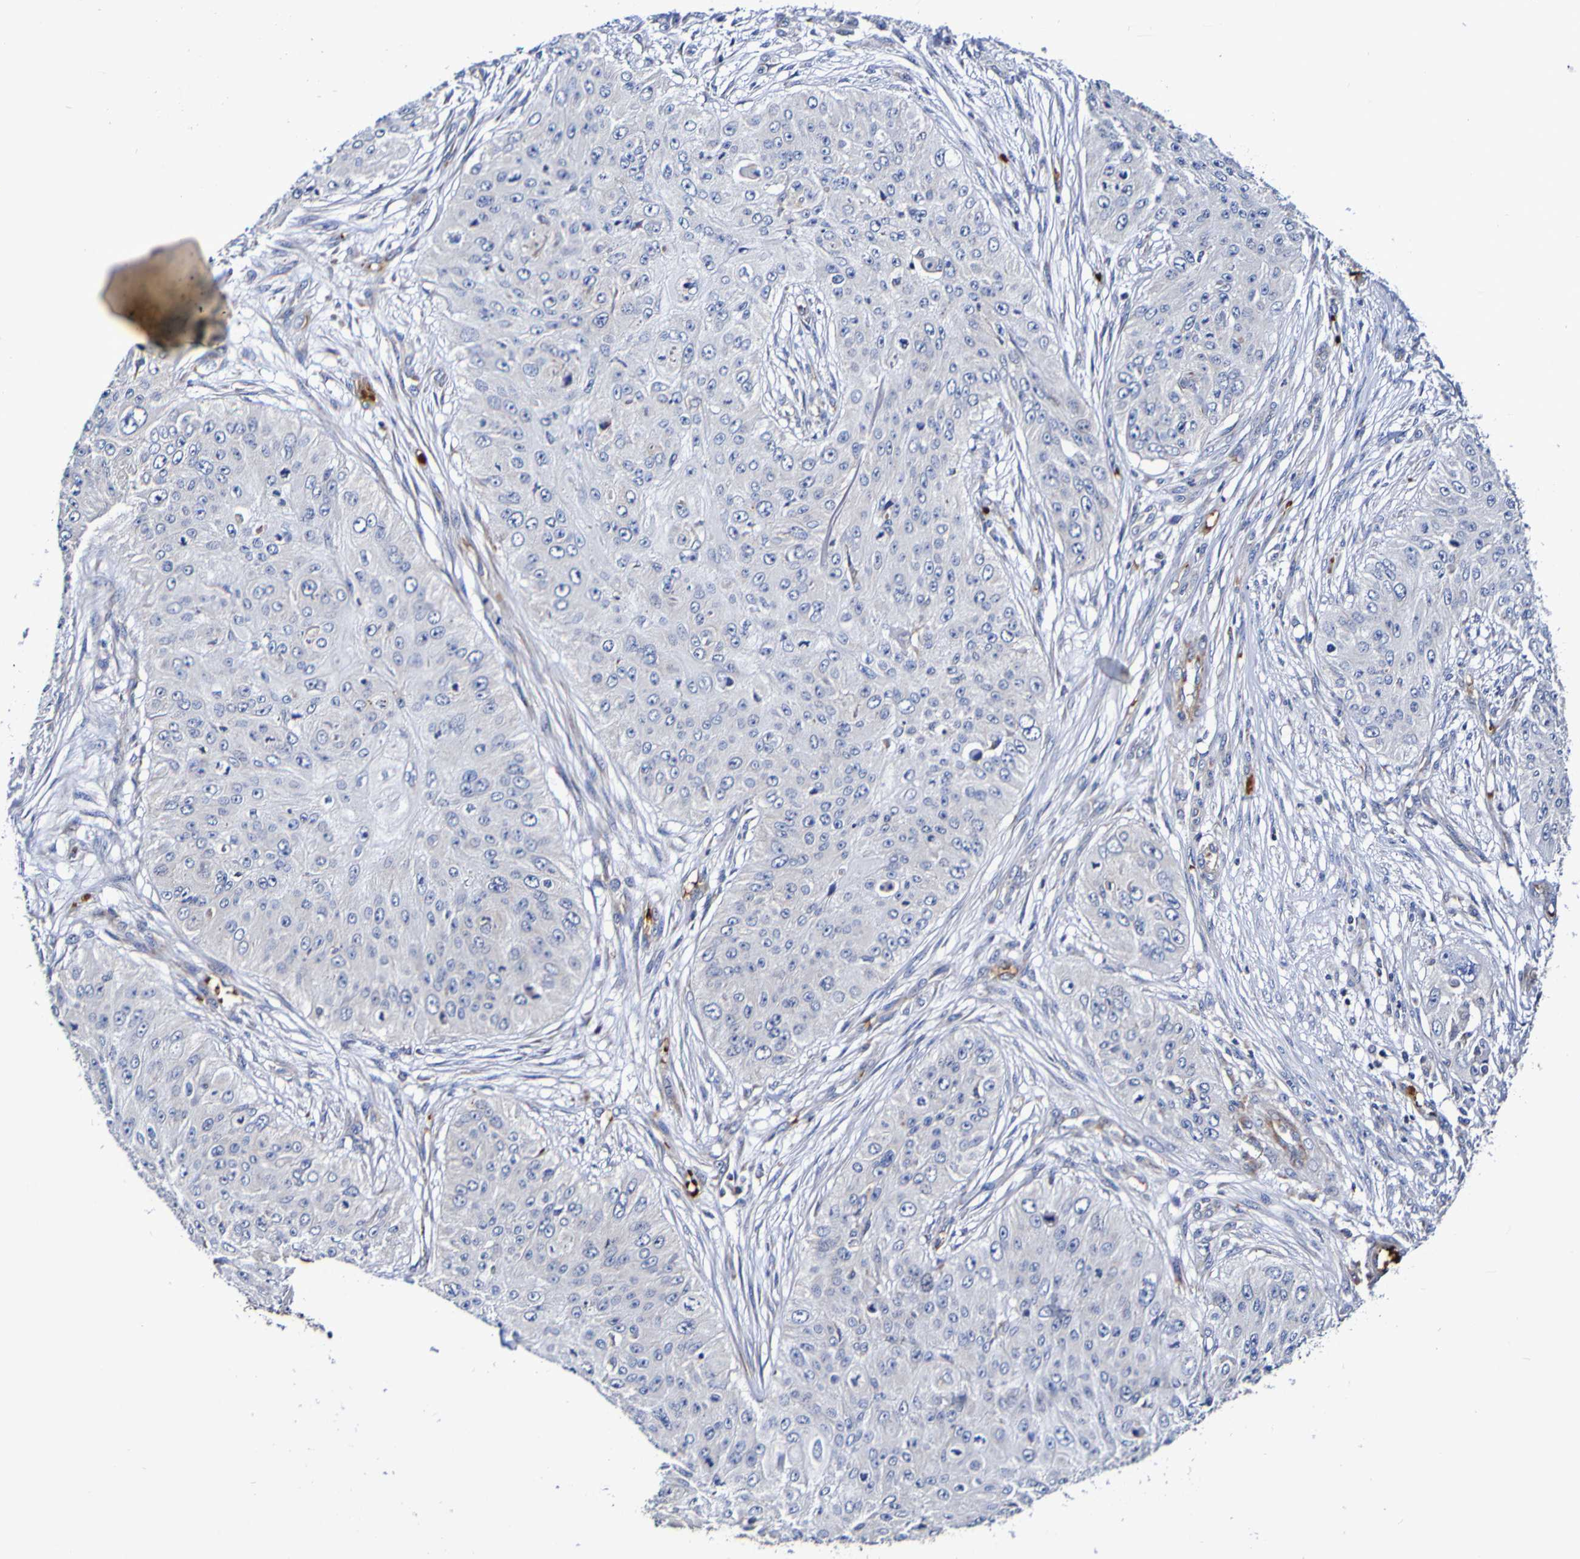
{"staining": {"intensity": "negative", "quantity": "none", "location": "none"}, "tissue": "skin cancer", "cell_type": "Tumor cells", "image_type": "cancer", "snomed": [{"axis": "morphology", "description": "Squamous cell carcinoma, NOS"}, {"axis": "topography", "description": "Skin"}], "caption": "Tumor cells are negative for brown protein staining in skin cancer.", "gene": "WNT4", "patient": {"sex": "female", "age": 80}}